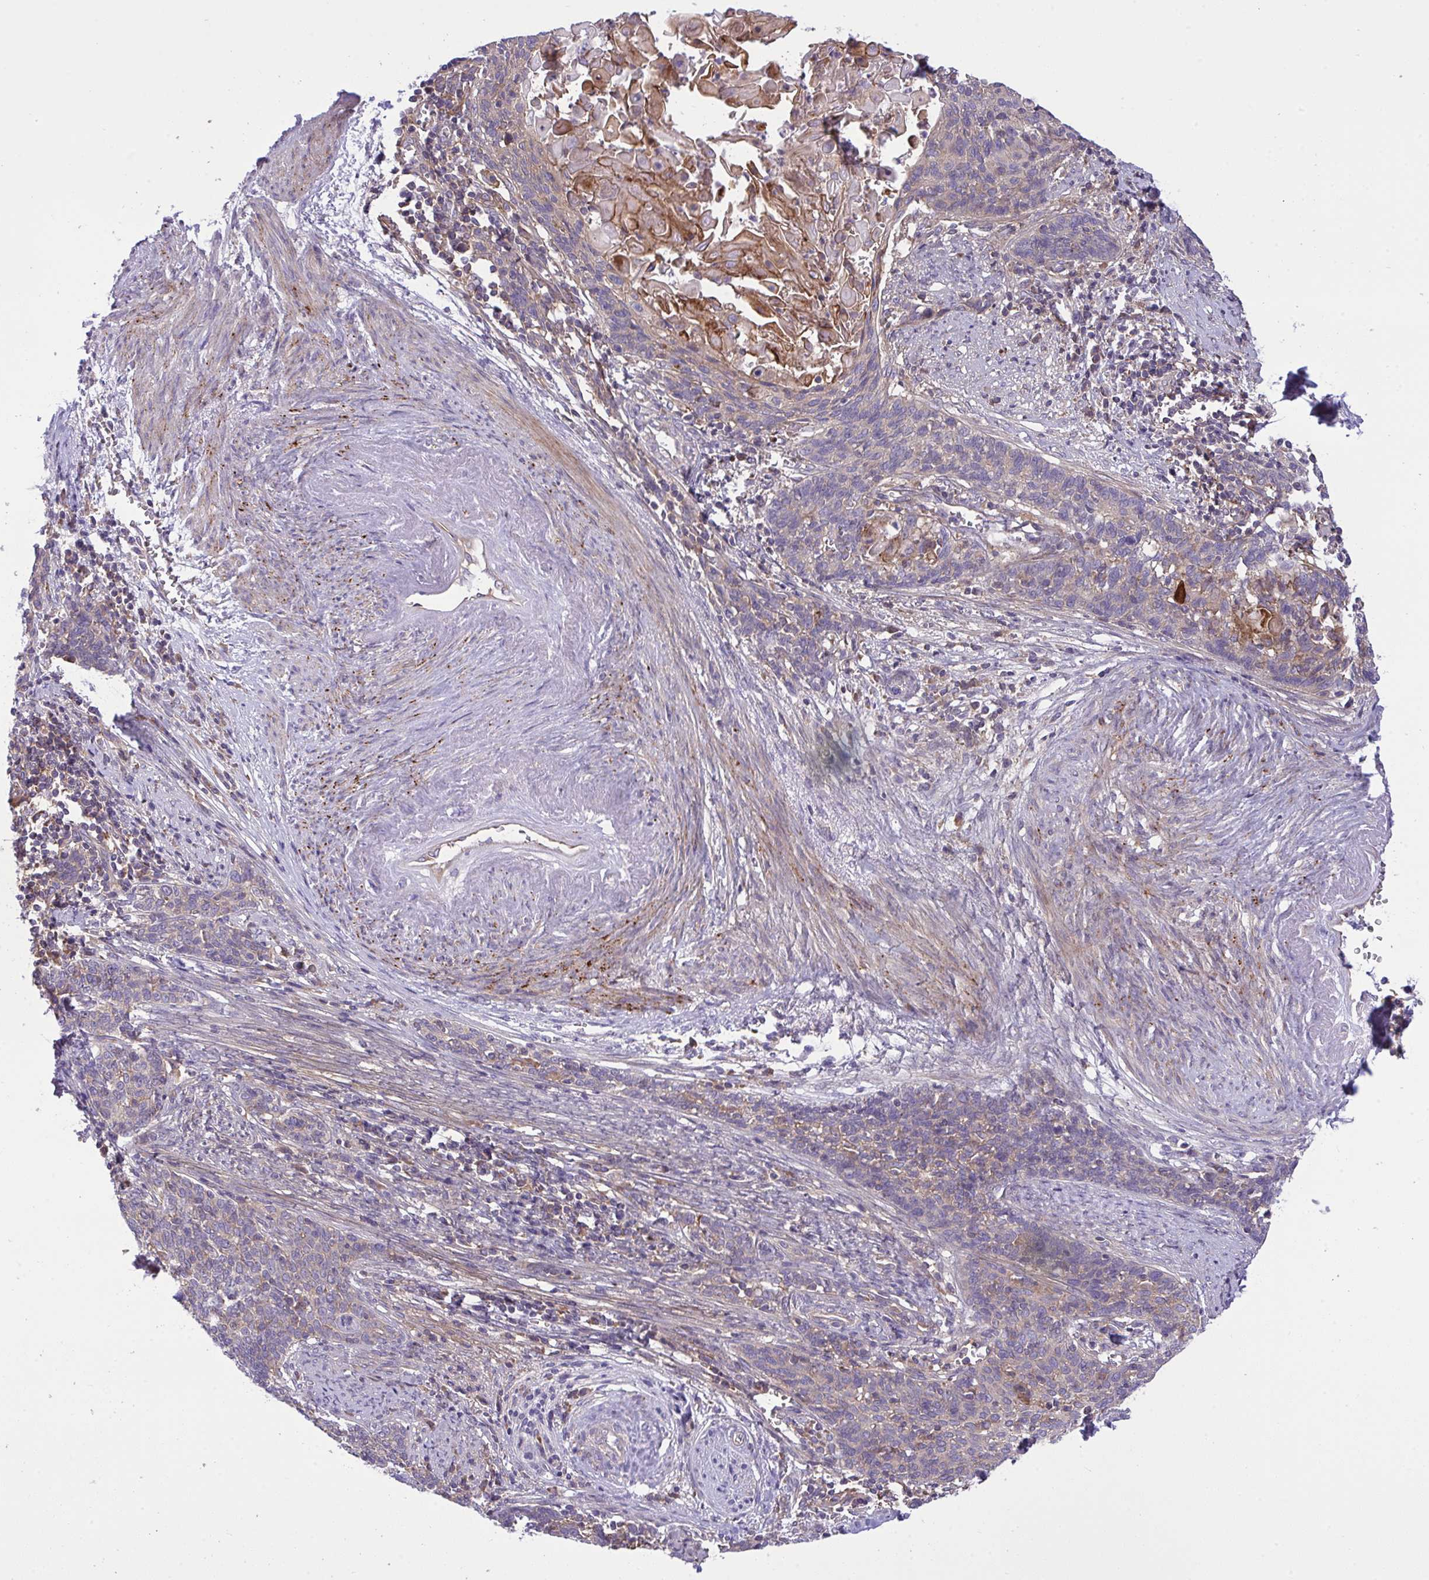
{"staining": {"intensity": "negative", "quantity": "none", "location": "none"}, "tissue": "cervical cancer", "cell_type": "Tumor cells", "image_type": "cancer", "snomed": [{"axis": "morphology", "description": "Squamous cell carcinoma, NOS"}, {"axis": "topography", "description": "Cervix"}], "caption": "This is an IHC photomicrograph of human cervical cancer (squamous cell carcinoma). There is no expression in tumor cells.", "gene": "GRB14", "patient": {"sex": "female", "age": 39}}